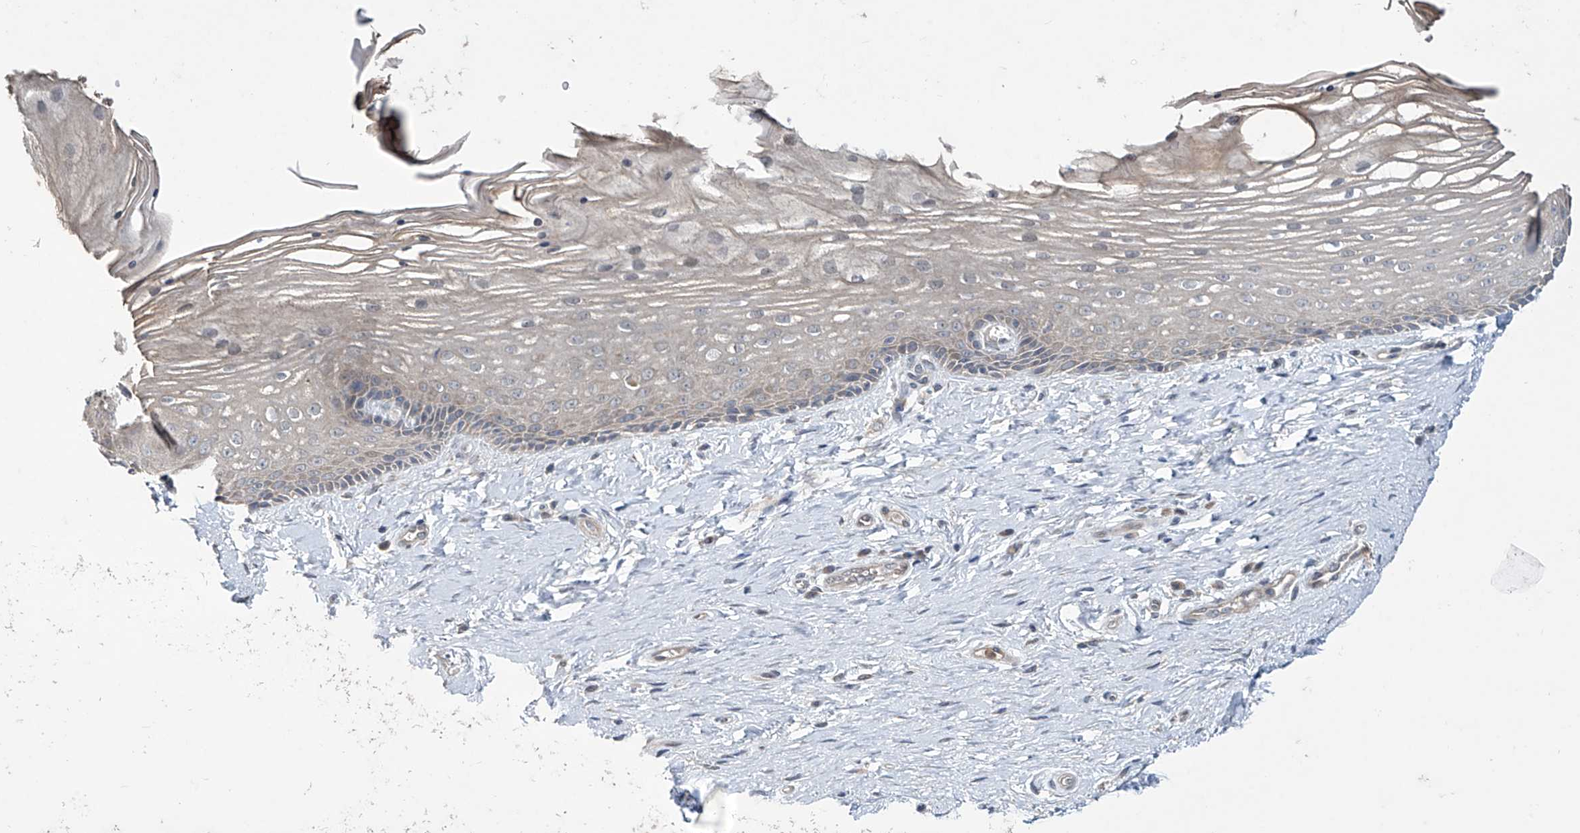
{"staining": {"intensity": "negative", "quantity": "none", "location": "none"}, "tissue": "vagina", "cell_type": "Squamous epithelial cells", "image_type": "normal", "snomed": [{"axis": "morphology", "description": "Normal tissue, NOS"}, {"axis": "topography", "description": "Vagina"}], "caption": "Immunohistochemistry of normal human vagina exhibits no staining in squamous epithelial cells. (DAB immunohistochemistry (IHC), high magnification).", "gene": "TRIM60", "patient": {"sex": "female", "age": 46}}